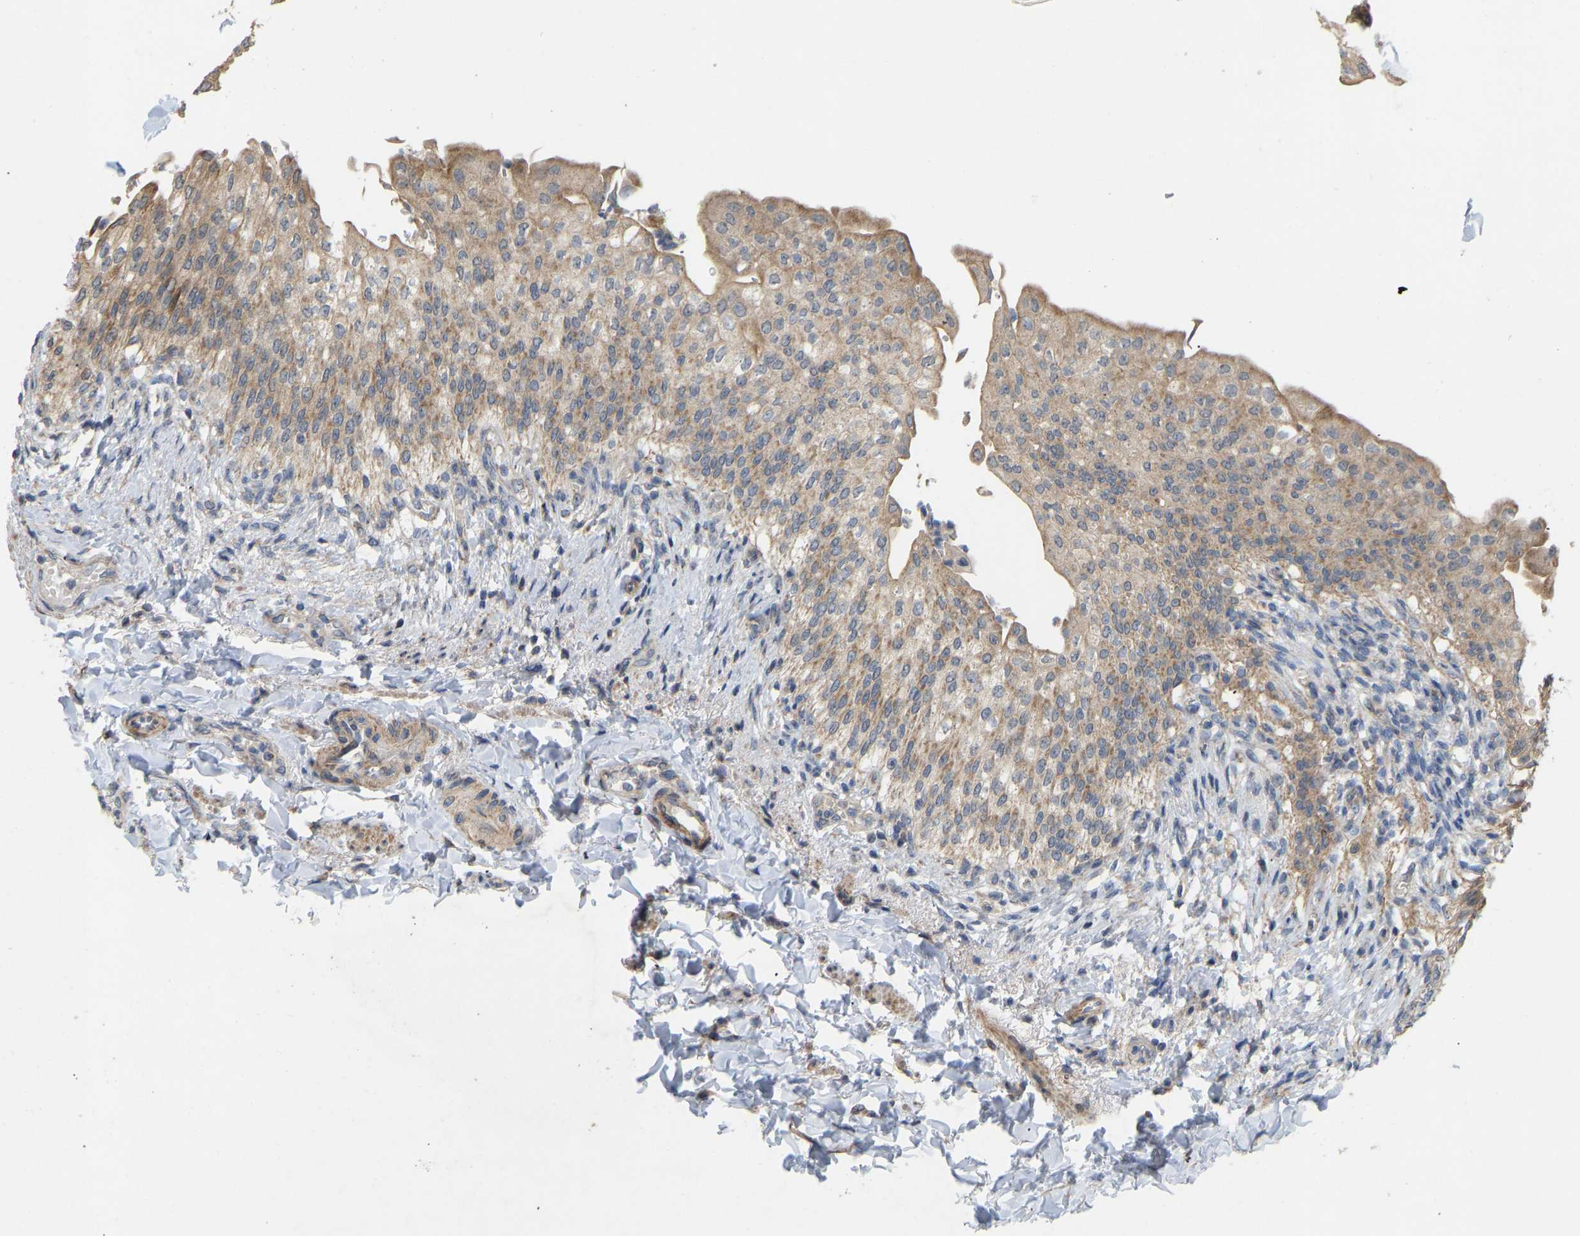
{"staining": {"intensity": "weak", "quantity": "25%-75%", "location": "cytoplasmic/membranous"}, "tissue": "urinary bladder", "cell_type": "Urothelial cells", "image_type": "normal", "snomed": [{"axis": "morphology", "description": "Normal tissue, NOS"}, {"axis": "topography", "description": "Urinary bladder"}], "caption": "Urinary bladder stained for a protein reveals weak cytoplasmic/membranous positivity in urothelial cells. (Stains: DAB in brown, nuclei in blue, Microscopy: brightfield microscopy at high magnification).", "gene": "HACD2", "patient": {"sex": "female", "age": 60}}